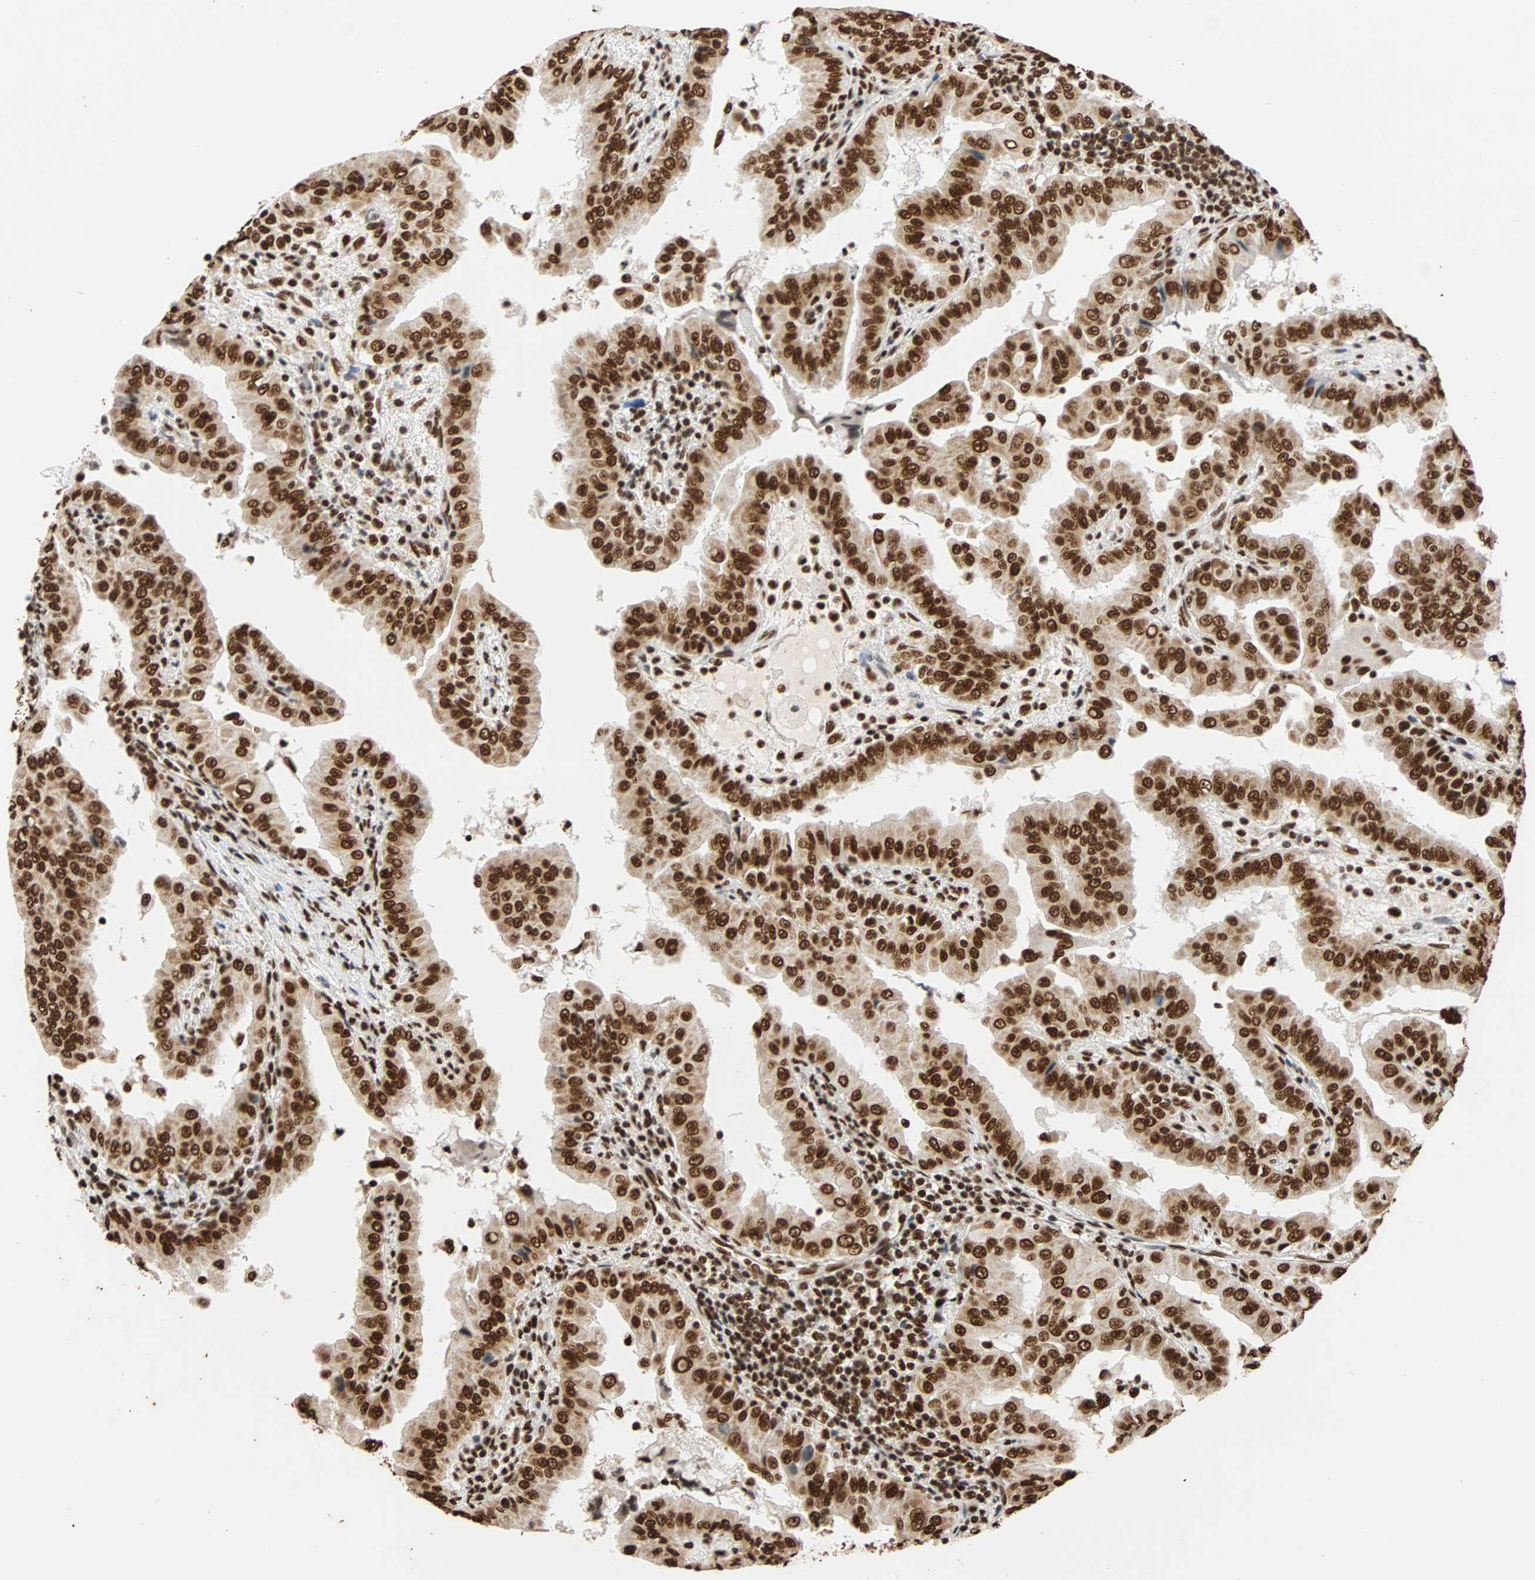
{"staining": {"intensity": "strong", "quantity": ">75%", "location": "nuclear"}, "tissue": "thyroid cancer", "cell_type": "Tumor cells", "image_type": "cancer", "snomed": [{"axis": "morphology", "description": "Papillary adenocarcinoma, NOS"}, {"axis": "topography", "description": "Thyroid gland"}], "caption": "A brown stain shows strong nuclear expression of a protein in human papillary adenocarcinoma (thyroid) tumor cells.", "gene": "ILF2", "patient": {"sex": "male", "age": 33}}